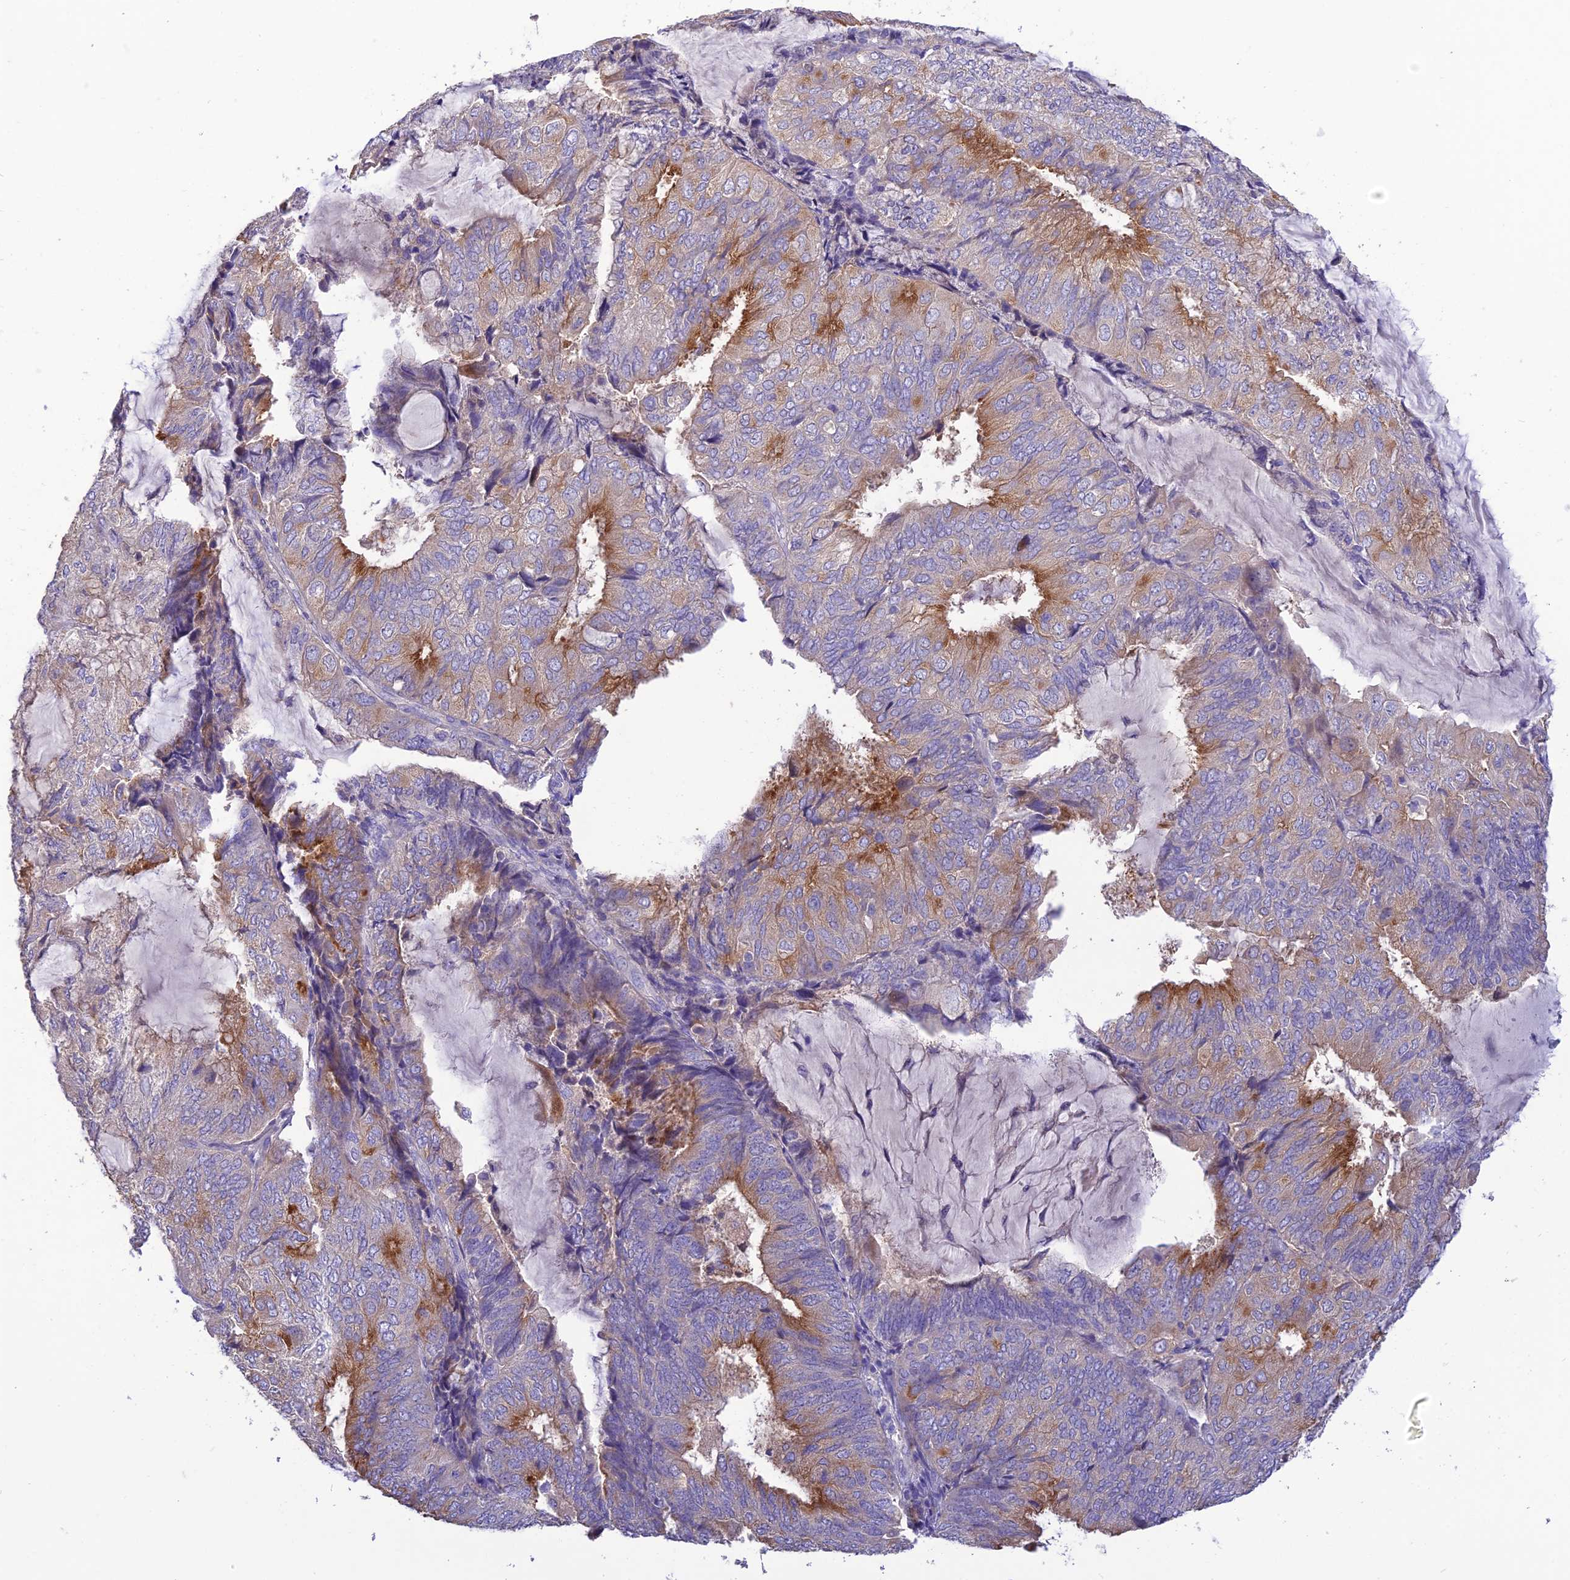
{"staining": {"intensity": "moderate", "quantity": "<25%", "location": "cytoplasmic/membranous"}, "tissue": "endometrial cancer", "cell_type": "Tumor cells", "image_type": "cancer", "snomed": [{"axis": "morphology", "description": "Adenocarcinoma, NOS"}, {"axis": "topography", "description": "Endometrium"}], "caption": "Tumor cells exhibit moderate cytoplasmic/membranous positivity in approximately <25% of cells in adenocarcinoma (endometrial). (DAB (3,3'-diaminobenzidine) IHC with brightfield microscopy, high magnification).", "gene": "SFT2D2", "patient": {"sex": "female", "age": 81}}